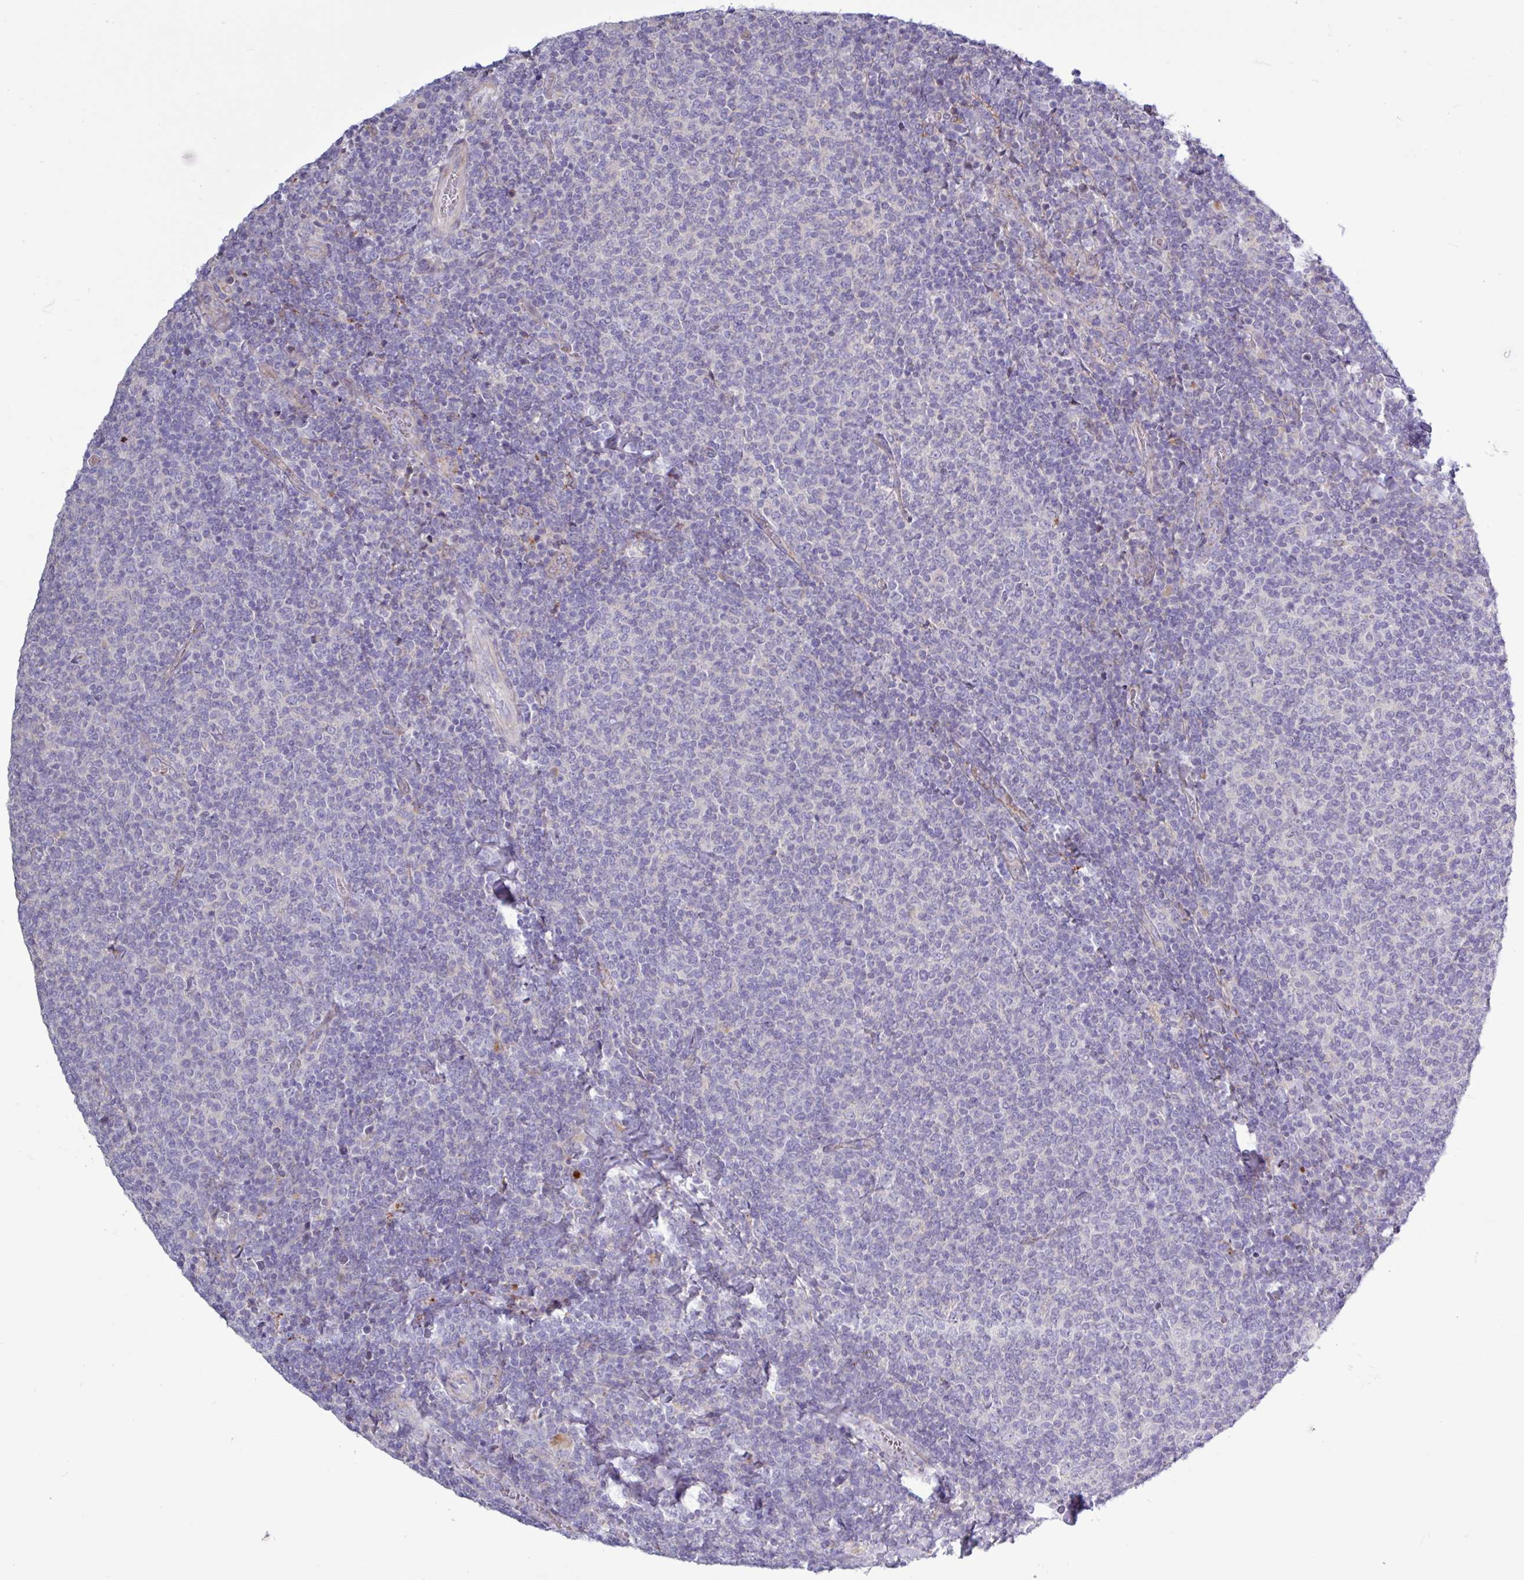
{"staining": {"intensity": "negative", "quantity": "none", "location": "none"}, "tissue": "lymphoma", "cell_type": "Tumor cells", "image_type": "cancer", "snomed": [{"axis": "morphology", "description": "Malignant lymphoma, non-Hodgkin's type, Low grade"}, {"axis": "topography", "description": "Lymph node"}], "caption": "An image of low-grade malignant lymphoma, non-Hodgkin's type stained for a protein shows no brown staining in tumor cells. (DAB (3,3'-diaminobenzidine) immunohistochemistry (IHC) visualized using brightfield microscopy, high magnification).", "gene": "AMIGO2", "patient": {"sex": "male", "age": 52}}